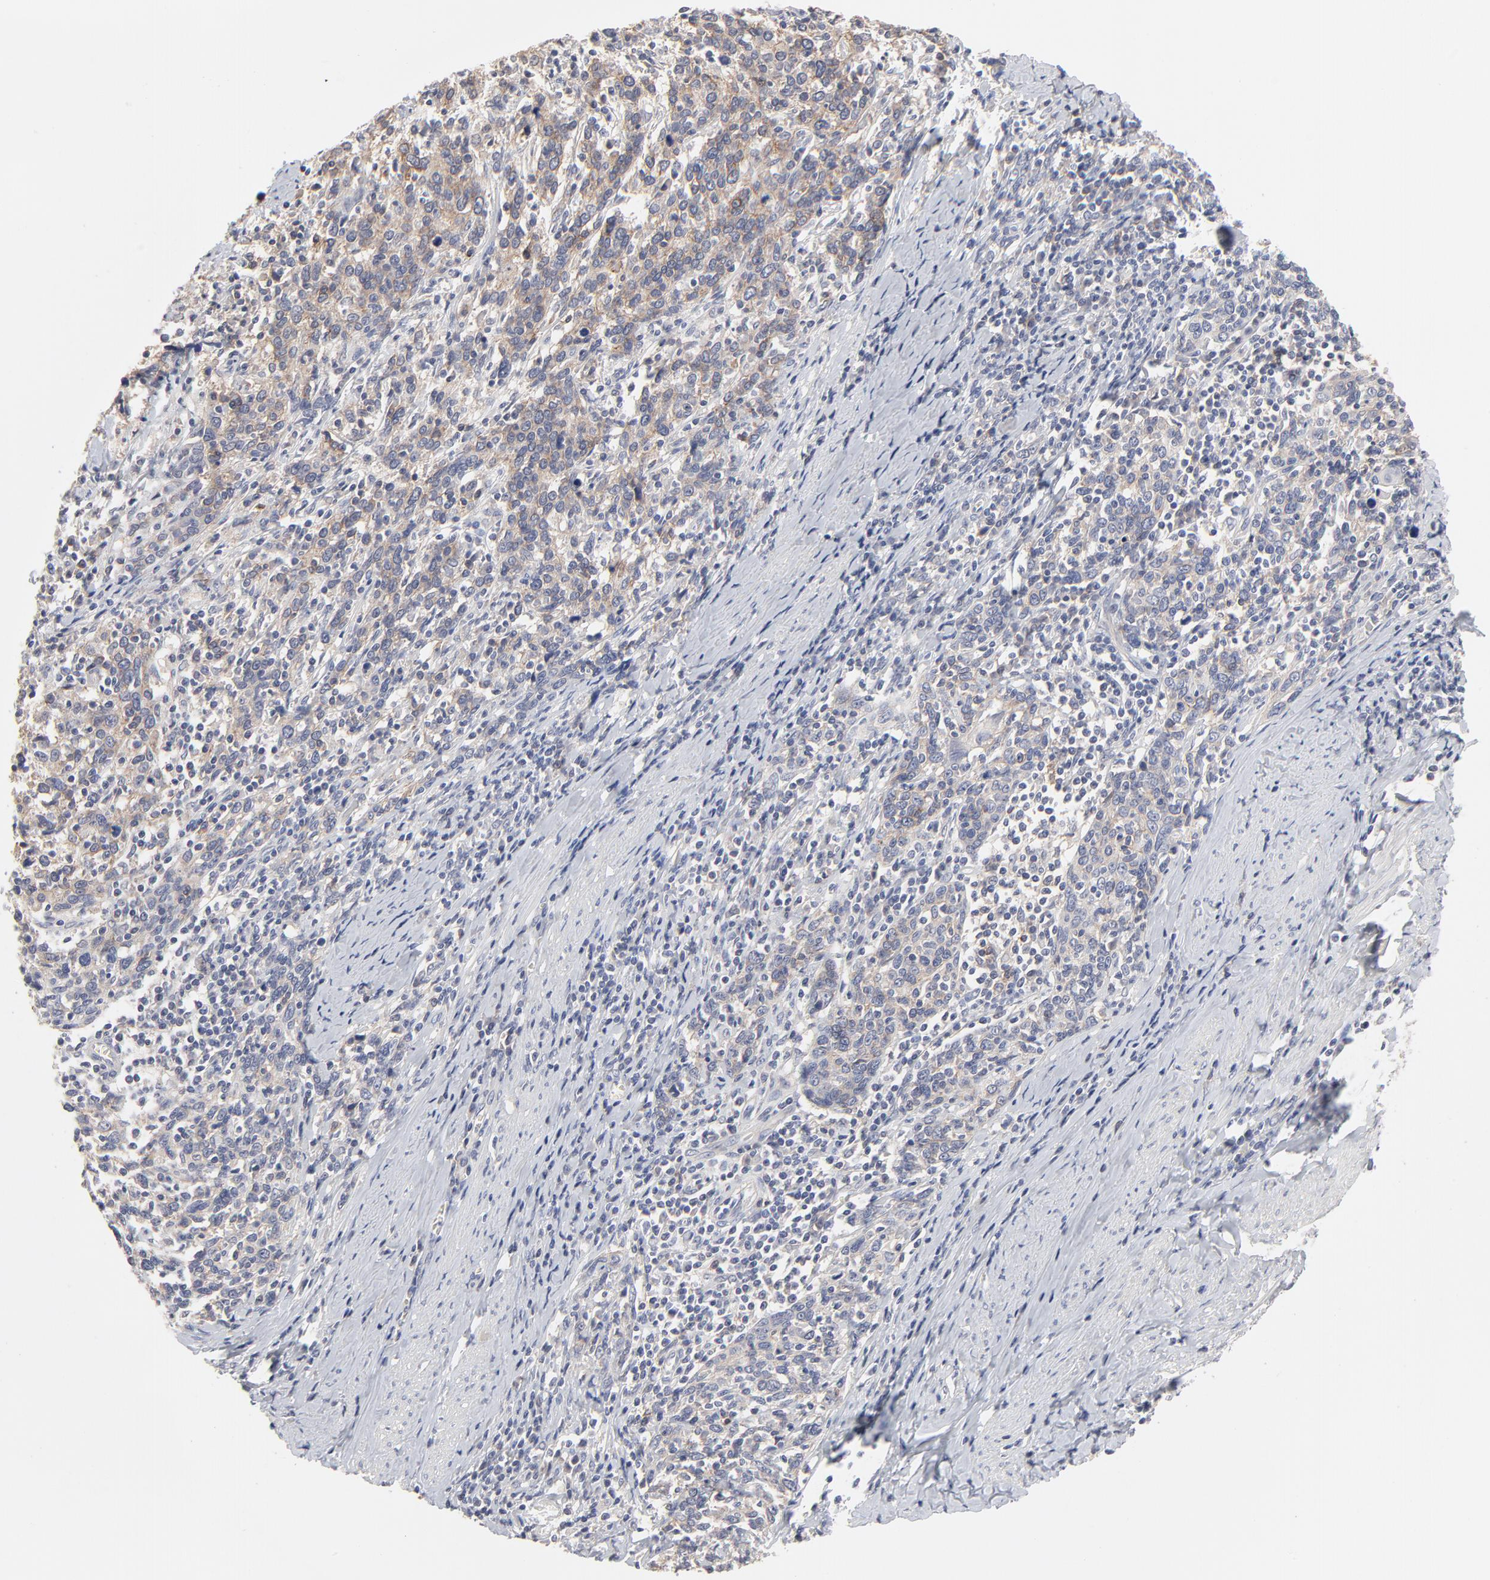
{"staining": {"intensity": "moderate", "quantity": ">75%", "location": "cytoplasmic/membranous"}, "tissue": "cervical cancer", "cell_type": "Tumor cells", "image_type": "cancer", "snomed": [{"axis": "morphology", "description": "Squamous cell carcinoma, NOS"}, {"axis": "topography", "description": "Cervix"}], "caption": "Moderate cytoplasmic/membranous positivity for a protein is seen in about >75% of tumor cells of cervical cancer using immunohistochemistry.", "gene": "SLC16A1", "patient": {"sex": "female", "age": 41}}